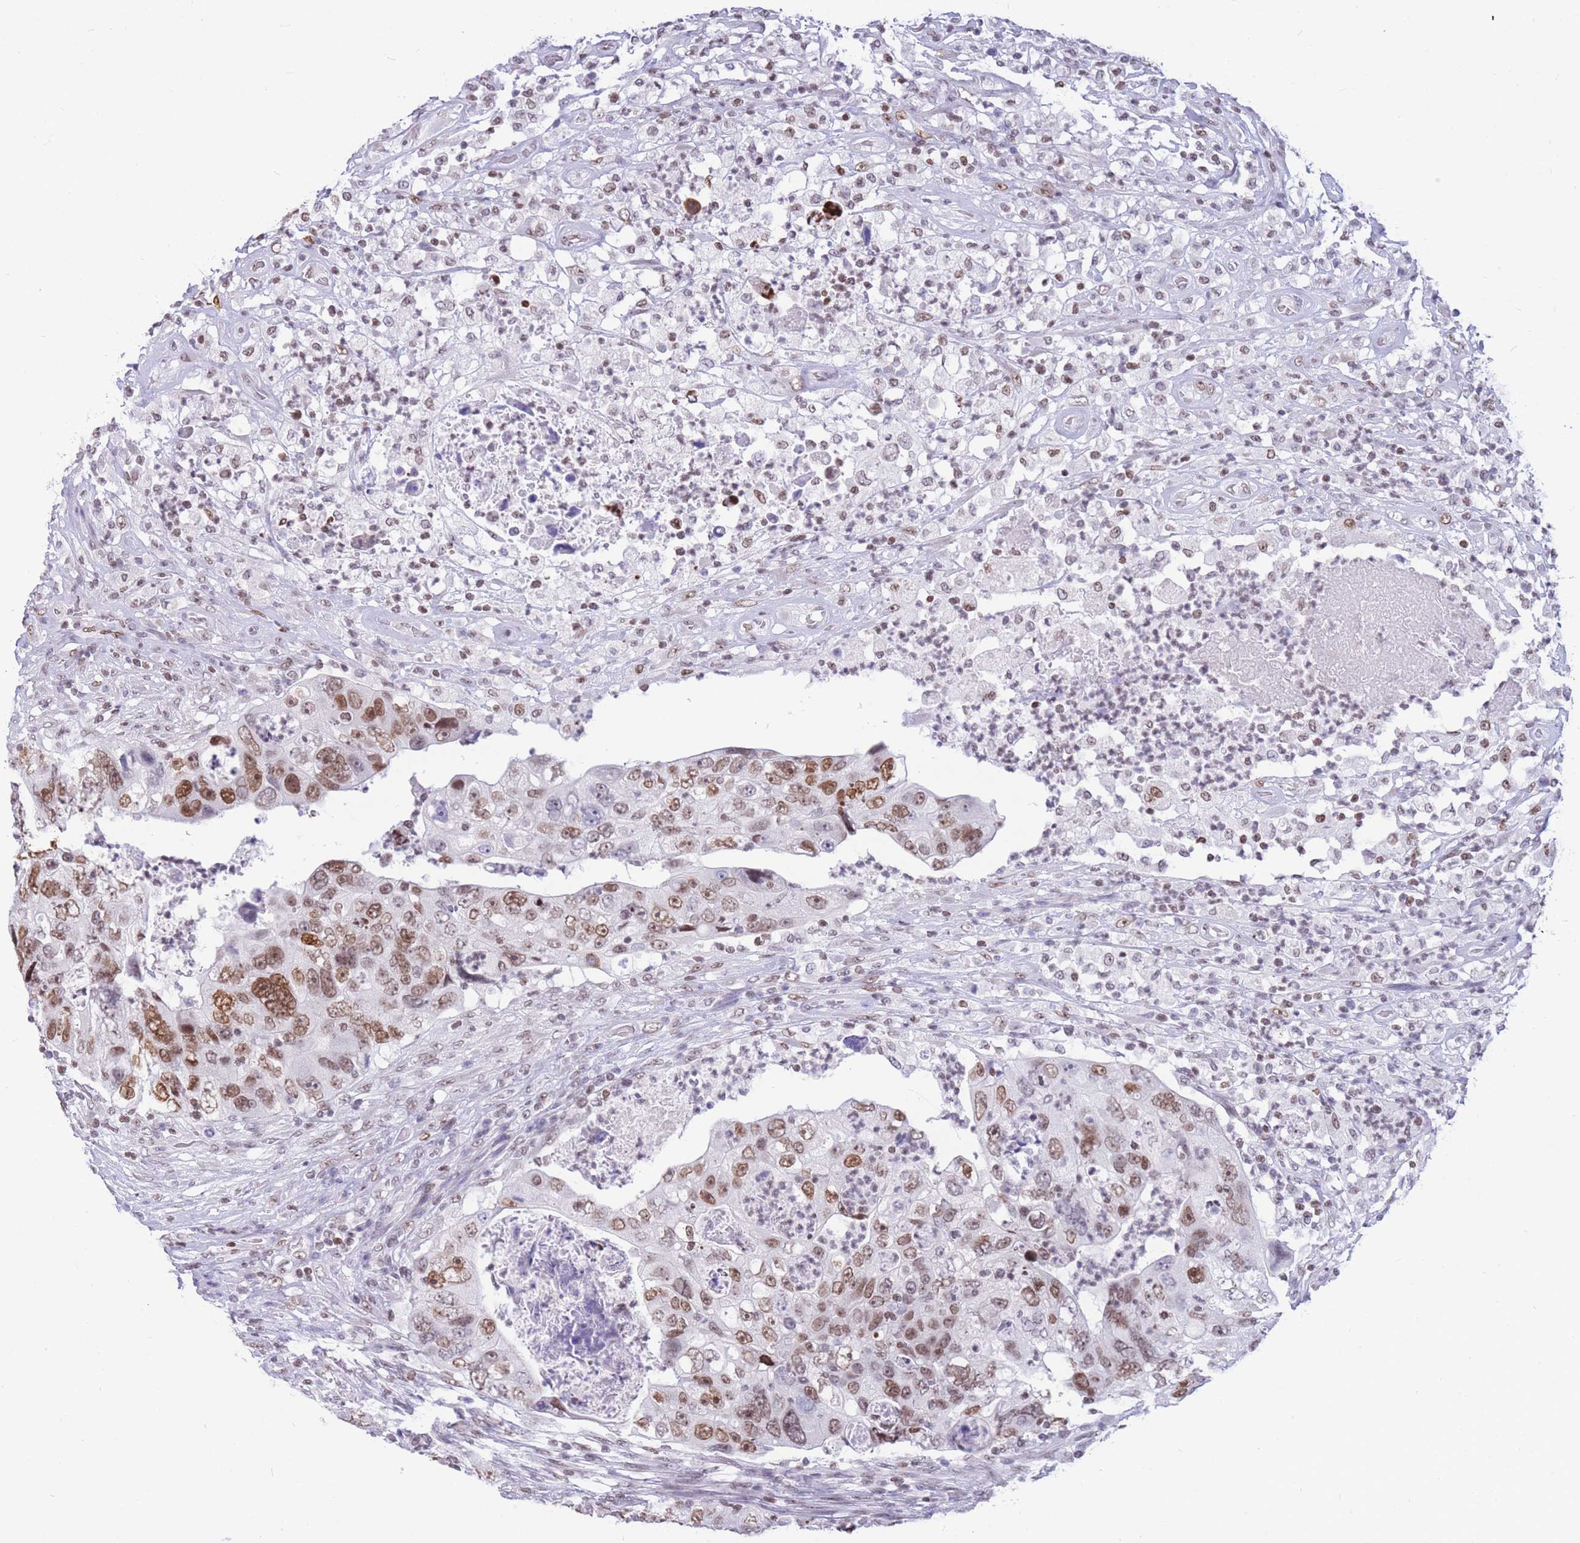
{"staining": {"intensity": "moderate", "quantity": ">75%", "location": "nuclear"}, "tissue": "colorectal cancer", "cell_type": "Tumor cells", "image_type": "cancer", "snomed": [{"axis": "morphology", "description": "Adenocarcinoma, NOS"}, {"axis": "topography", "description": "Rectum"}], "caption": "Immunohistochemistry (IHC) micrograph of neoplastic tissue: human colorectal cancer (adenocarcinoma) stained using immunohistochemistry demonstrates medium levels of moderate protein expression localized specifically in the nuclear of tumor cells, appearing as a nuclear brown color.", "gene": "HMGN1", "patient": {"sex": "male", "age": 59}}